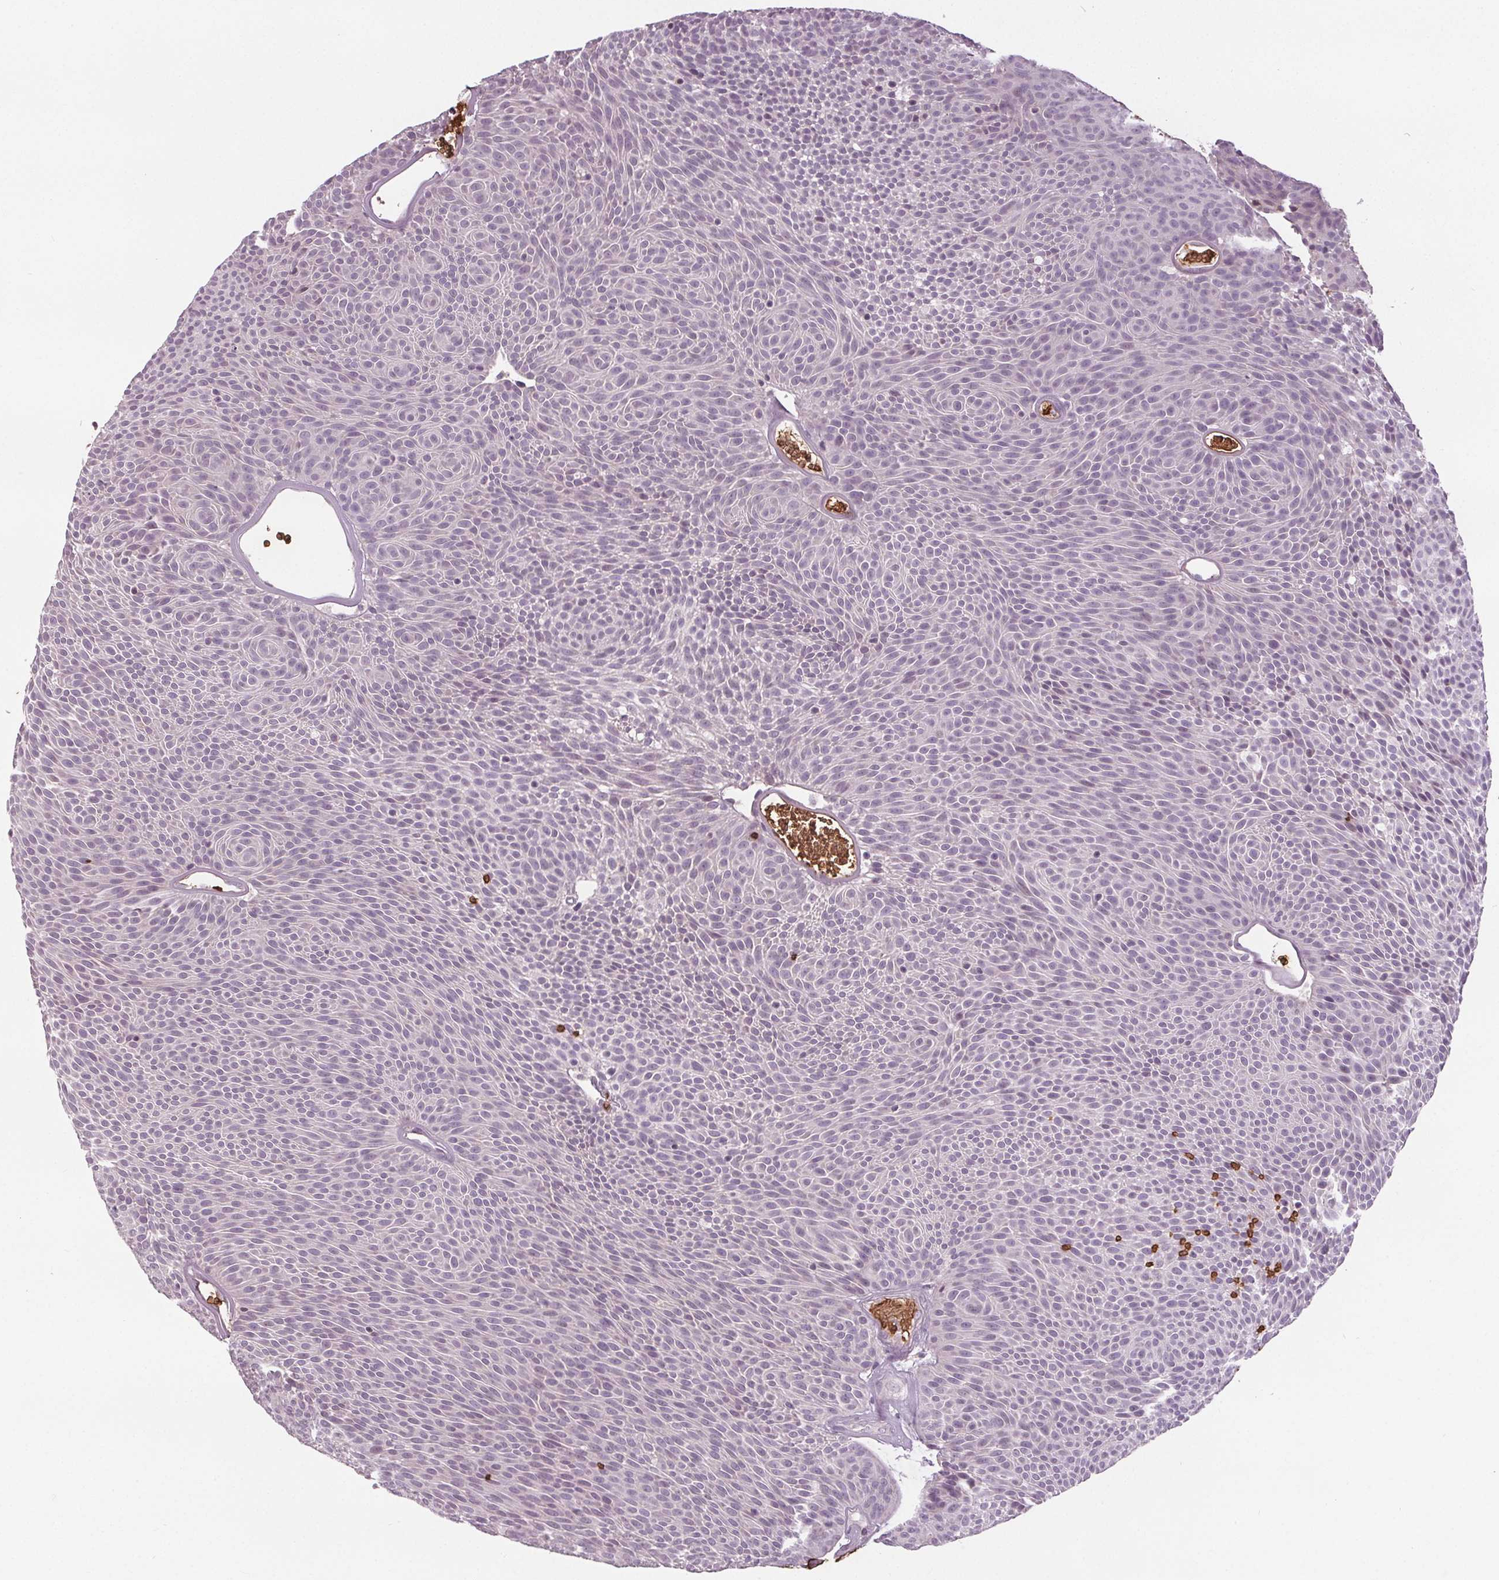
{"staining": {"intensity": "negative", "quantity": "none", "location": "none"}, "tissue": "urothelial cancer", "cell_type": "Tumor cells", "image_type": "cancer", "snomed": [{"axis": "morphology", "description": "Urothelial carcinoma, Low grade"}, {"axis": "topography", "description": "Urinary bladder"}], "caption": "This is an IHC photomicrograph of urothelial cancer. There is no expression in tumor cells.", "gene": "SLC4A1", "patient": {"sex": "male", "age": 77}}